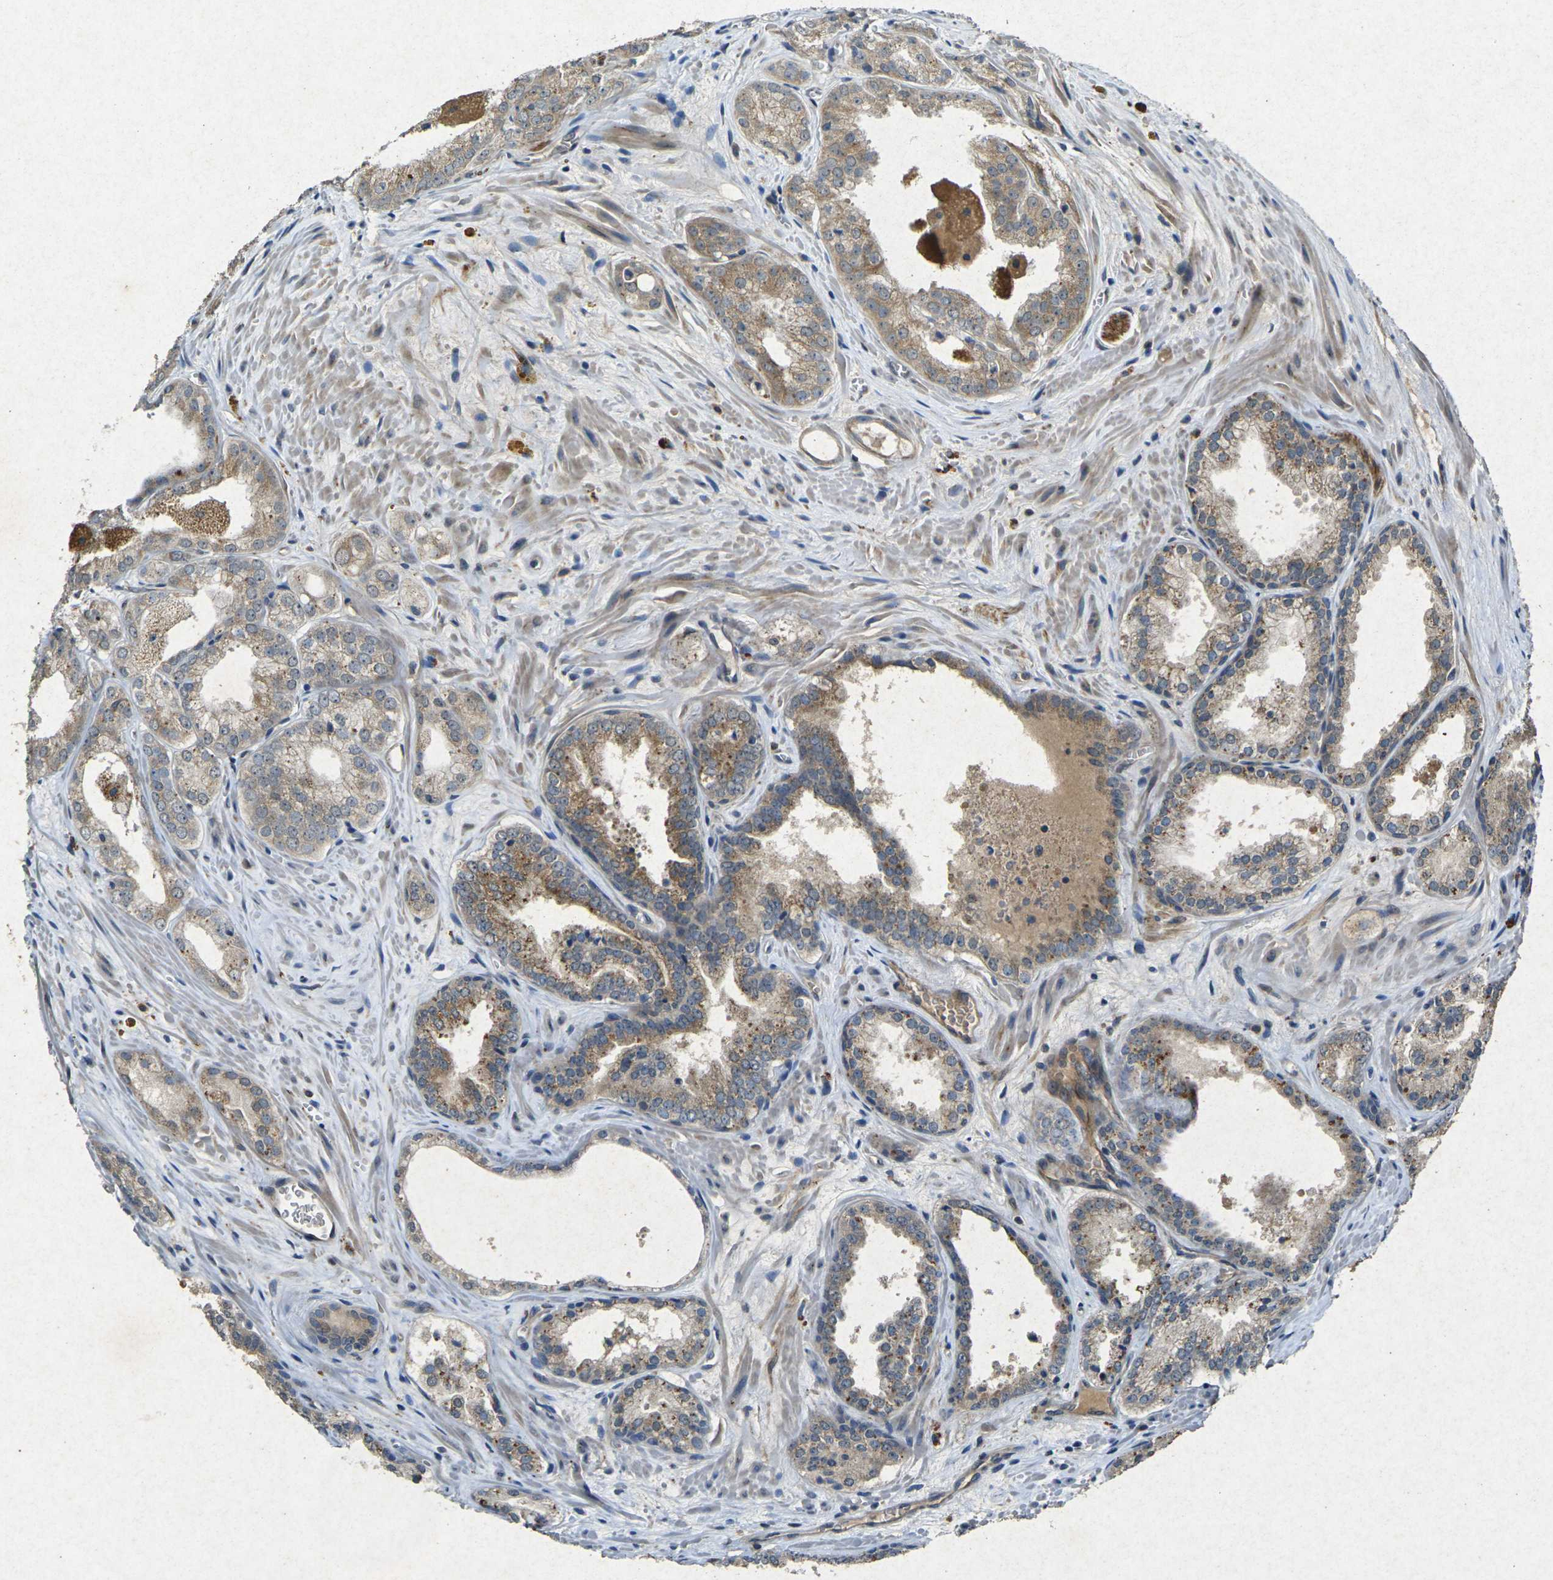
{"staining": {"intensity": "moderate", "quantity": ">75%", "location": "cytoplasmic/membranous"}, "tissue": "prostate cancer", "cell_type": "Tumor cells", "image_type": "cancer", "snomed": [{"axis": "morphology", "description": "Adenocarcinoma, Low grade"}, {"axis": "topography", "description": "Prostate"}], "caption": "This image exhibits immunohistochemistry (IHC) staining of prostate cancer (adenocarcinoma (low-grade)), with medium moderate cytoplasmic/membranous expression in about >75% of tumor cells.", "gene": "RGMA", "patient": {"sex": "male", "age": 60}}